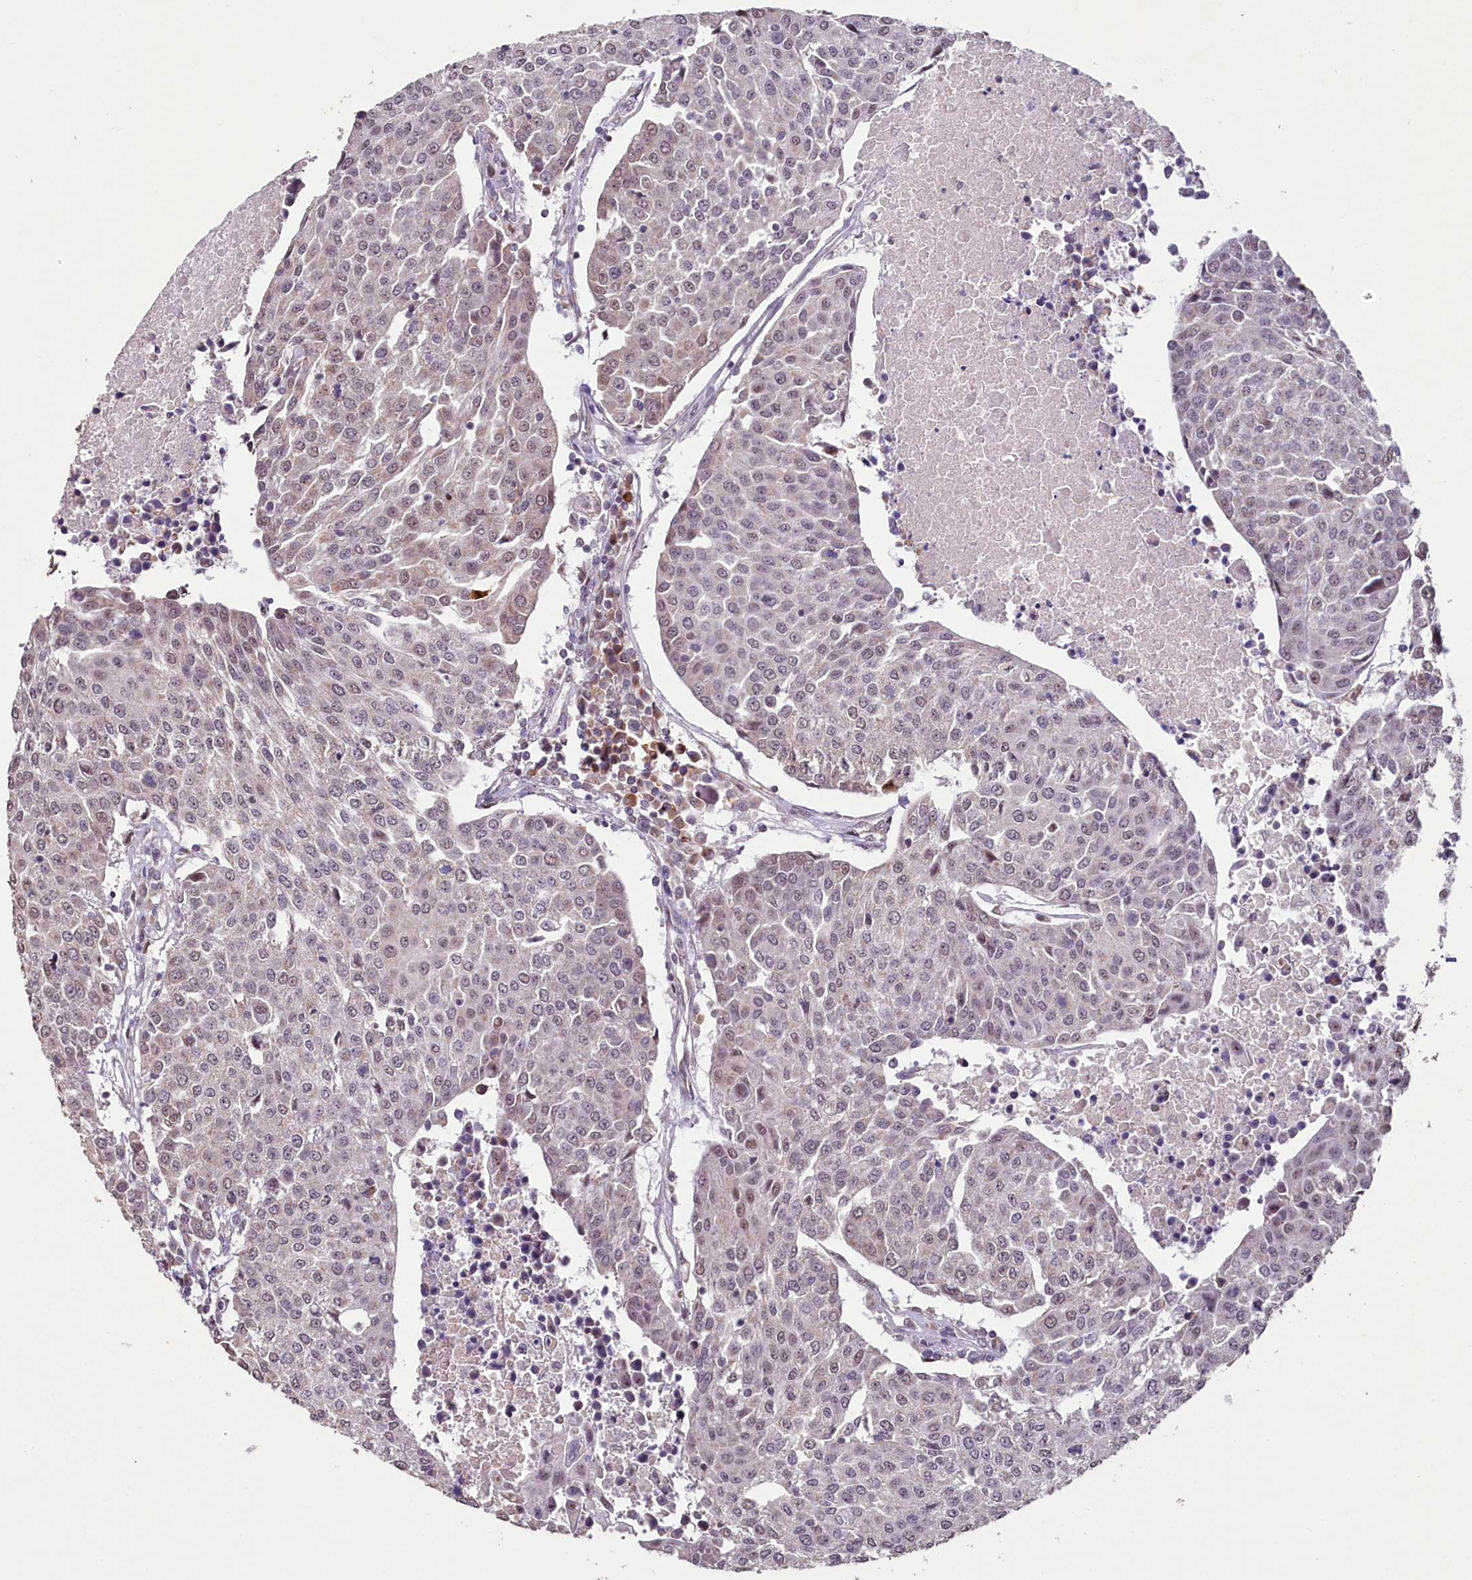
{"staining": {"intensity": "weak", "quantity": "<25%", "location": "nuclear"}, "tissue": "urothelial cancer", "cell_type": "Tumor cells", "image_type": "cancer", "snomed": [{"axis": "morphology", "description": "Urothelial carcinoma, High grade"}, {"axis": "topography", "description": "Urinary bladder"}], "caption": "Immunohistochemistry of human urothelial cancer shows no staining in tumor cells. (DAB (3,3'-diaminobenzidine) IHC, high magnification).", "gene": "PDE6D", "patient": {"sex": "female", "age": 85}}